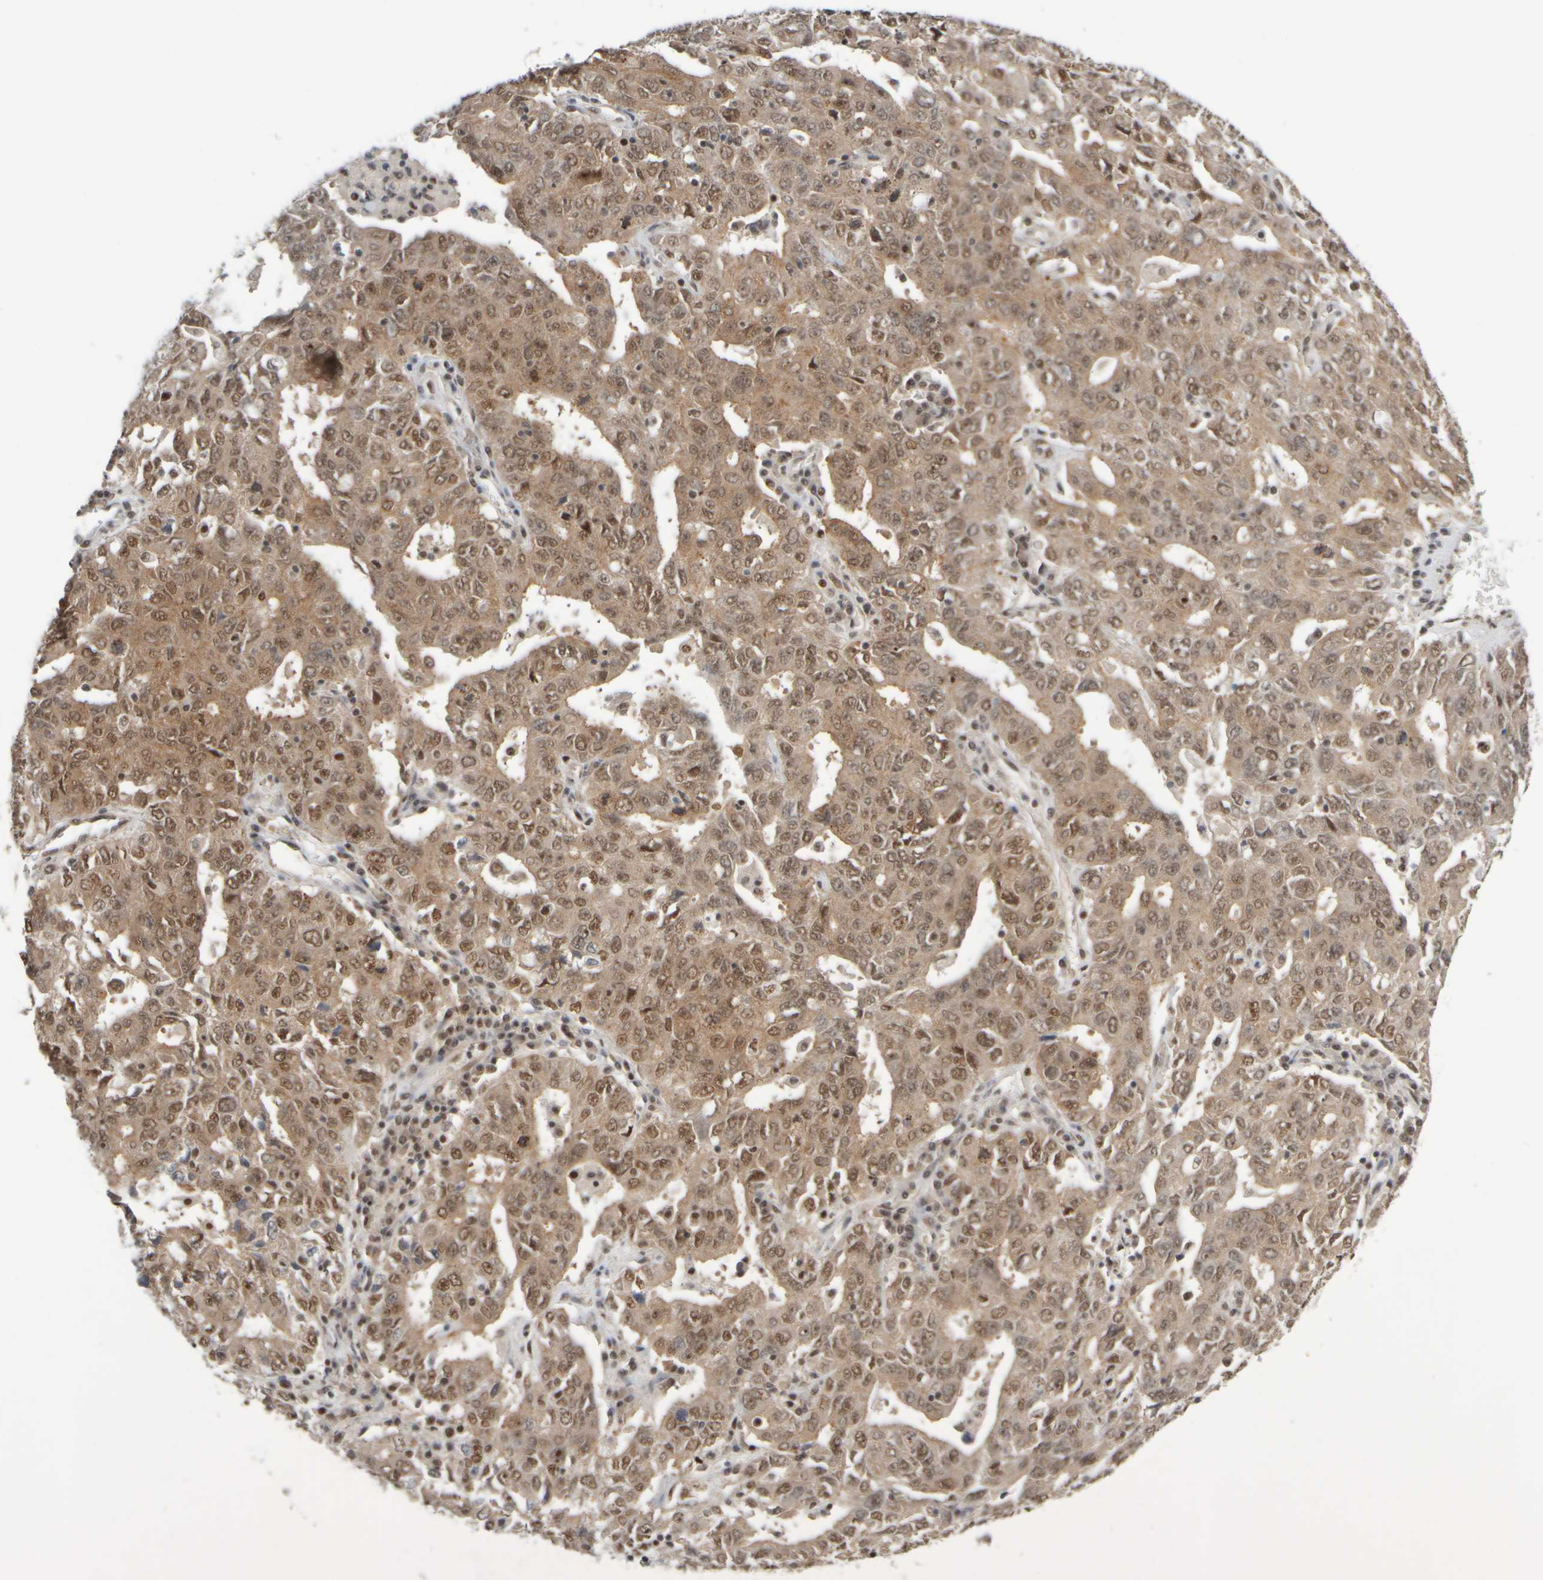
{"staining": {"intensity": "weak", "quantity": ">75%", "location": "cytoplasmic/membranous,nuclear"}, "tissue": "ovarian cancer", "cell_type": "Tumor cells", "image_type": "cancer", "snomed": [{"axis": "morphology", "description": "Carcinoma, endometroid"}, {"axis": "topography", "description": "Ovary"}], "caption": "Protein expression analysis of ovarian cancer (endometroid carcinoma) displays weak cytoplasmic/membranous and nuclear staining in about >75% of tumor cells. (Brightfield microscopy of DAB IHC at high magnification).", "gene": "SYNRG", "patient": {"sex": "female", "age": 62}}